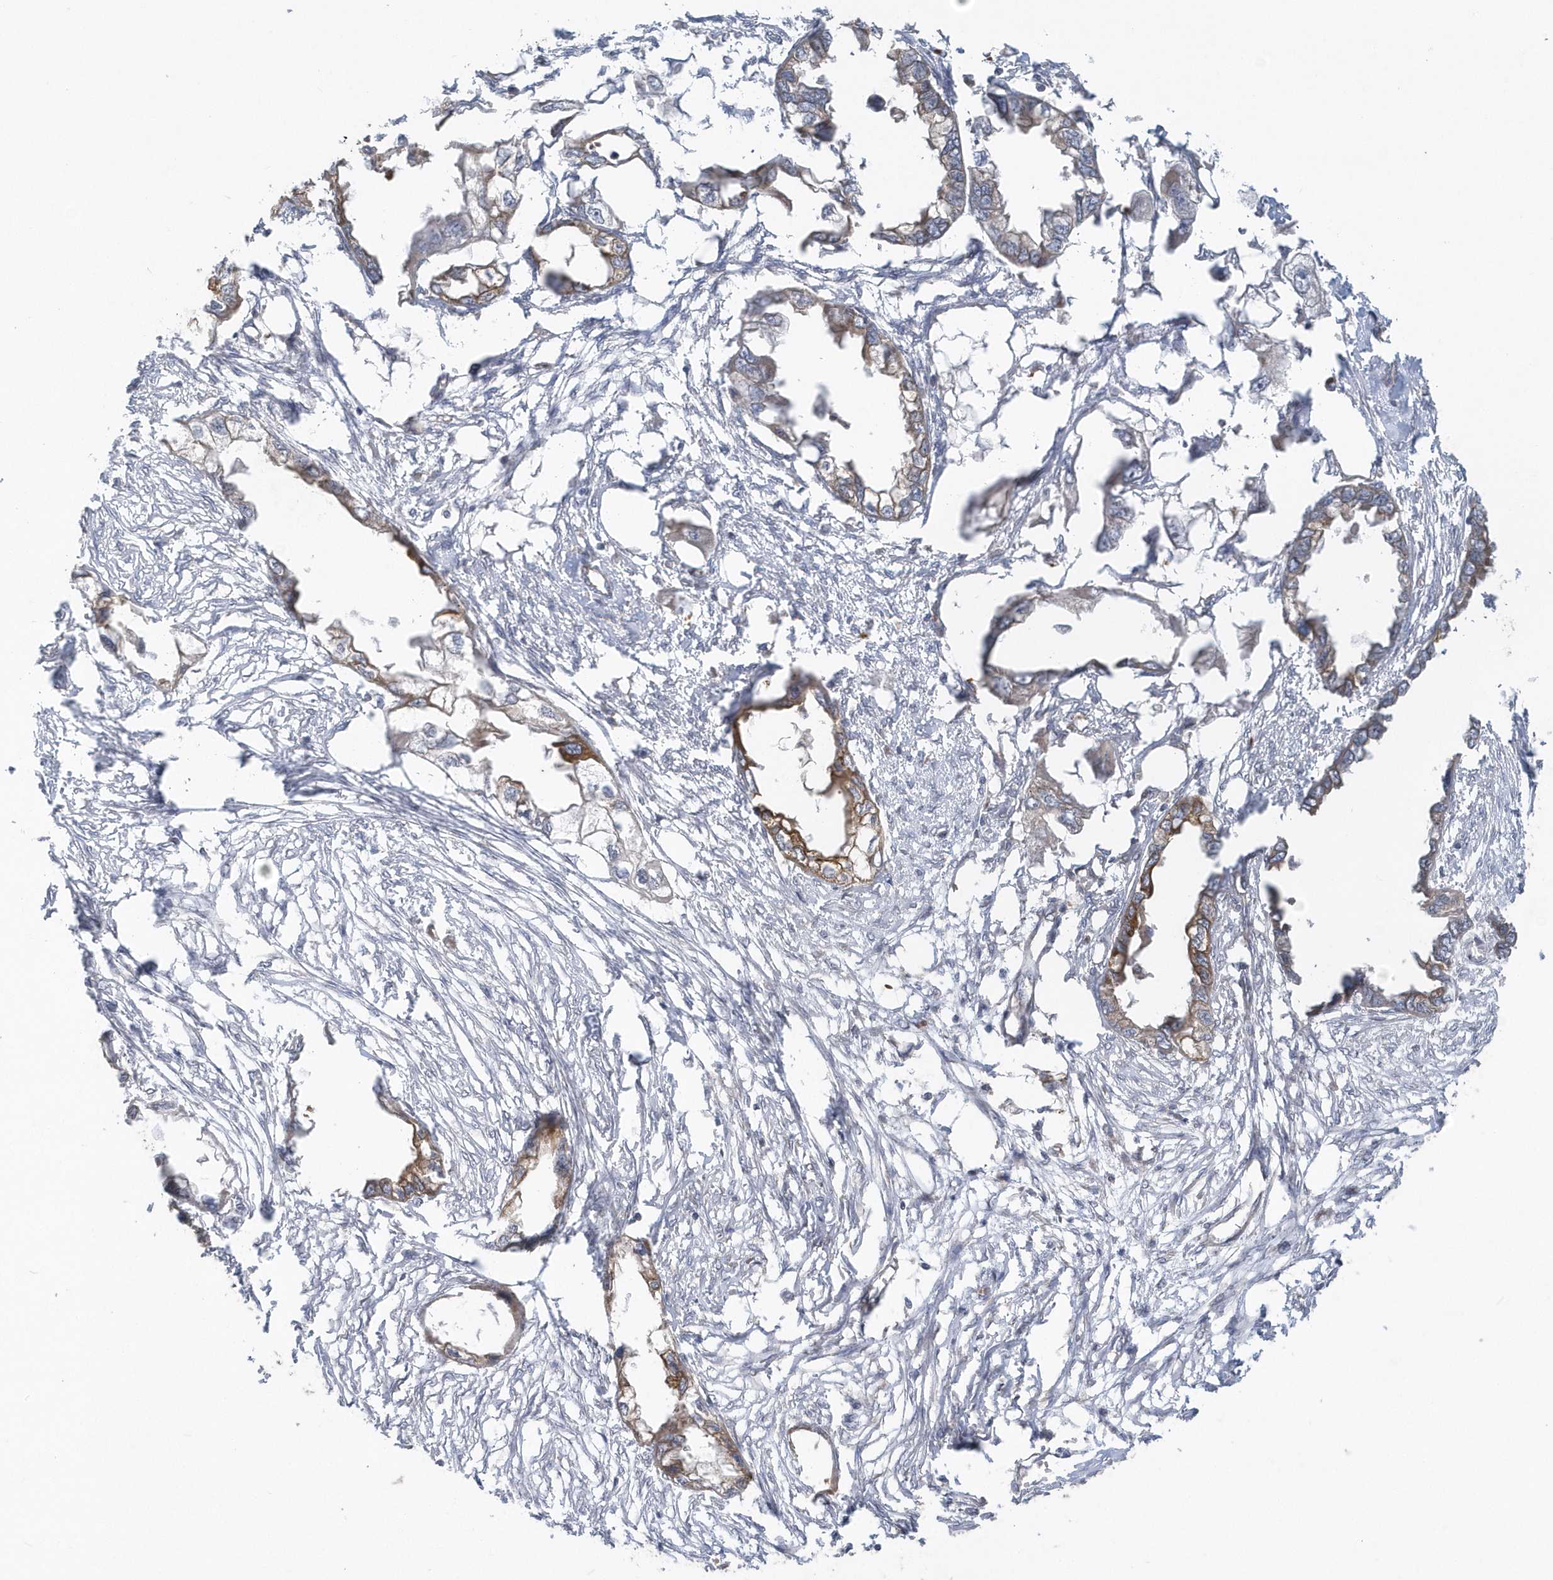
{"staining": {"intensity": "moderate", "quantity": "<25%", "location": "cytoplasmic/membranous"}, "tissue": "endometrial cancer", "cell_type": "Tumor cells", "image_type": "cancer", "snomed": [{"axis": "morphology", "description": "Adenocarcinoma, NOS"}, {"axis": "morphology", "description": "Adenocarcinoma, metastatic, NOS"}, {"axis": "topography", "description": "Adipose tissue"}, {"axis": "topography", "description": "Endometrium"}], "caption": "A brown stain labels moderate cytoplasmic/membranous staining of a protein in adenocarcinoma (endometrial) tumor cells.", "gene": "ACTR1A", "patient": {"sex": "female", "age": 67}}